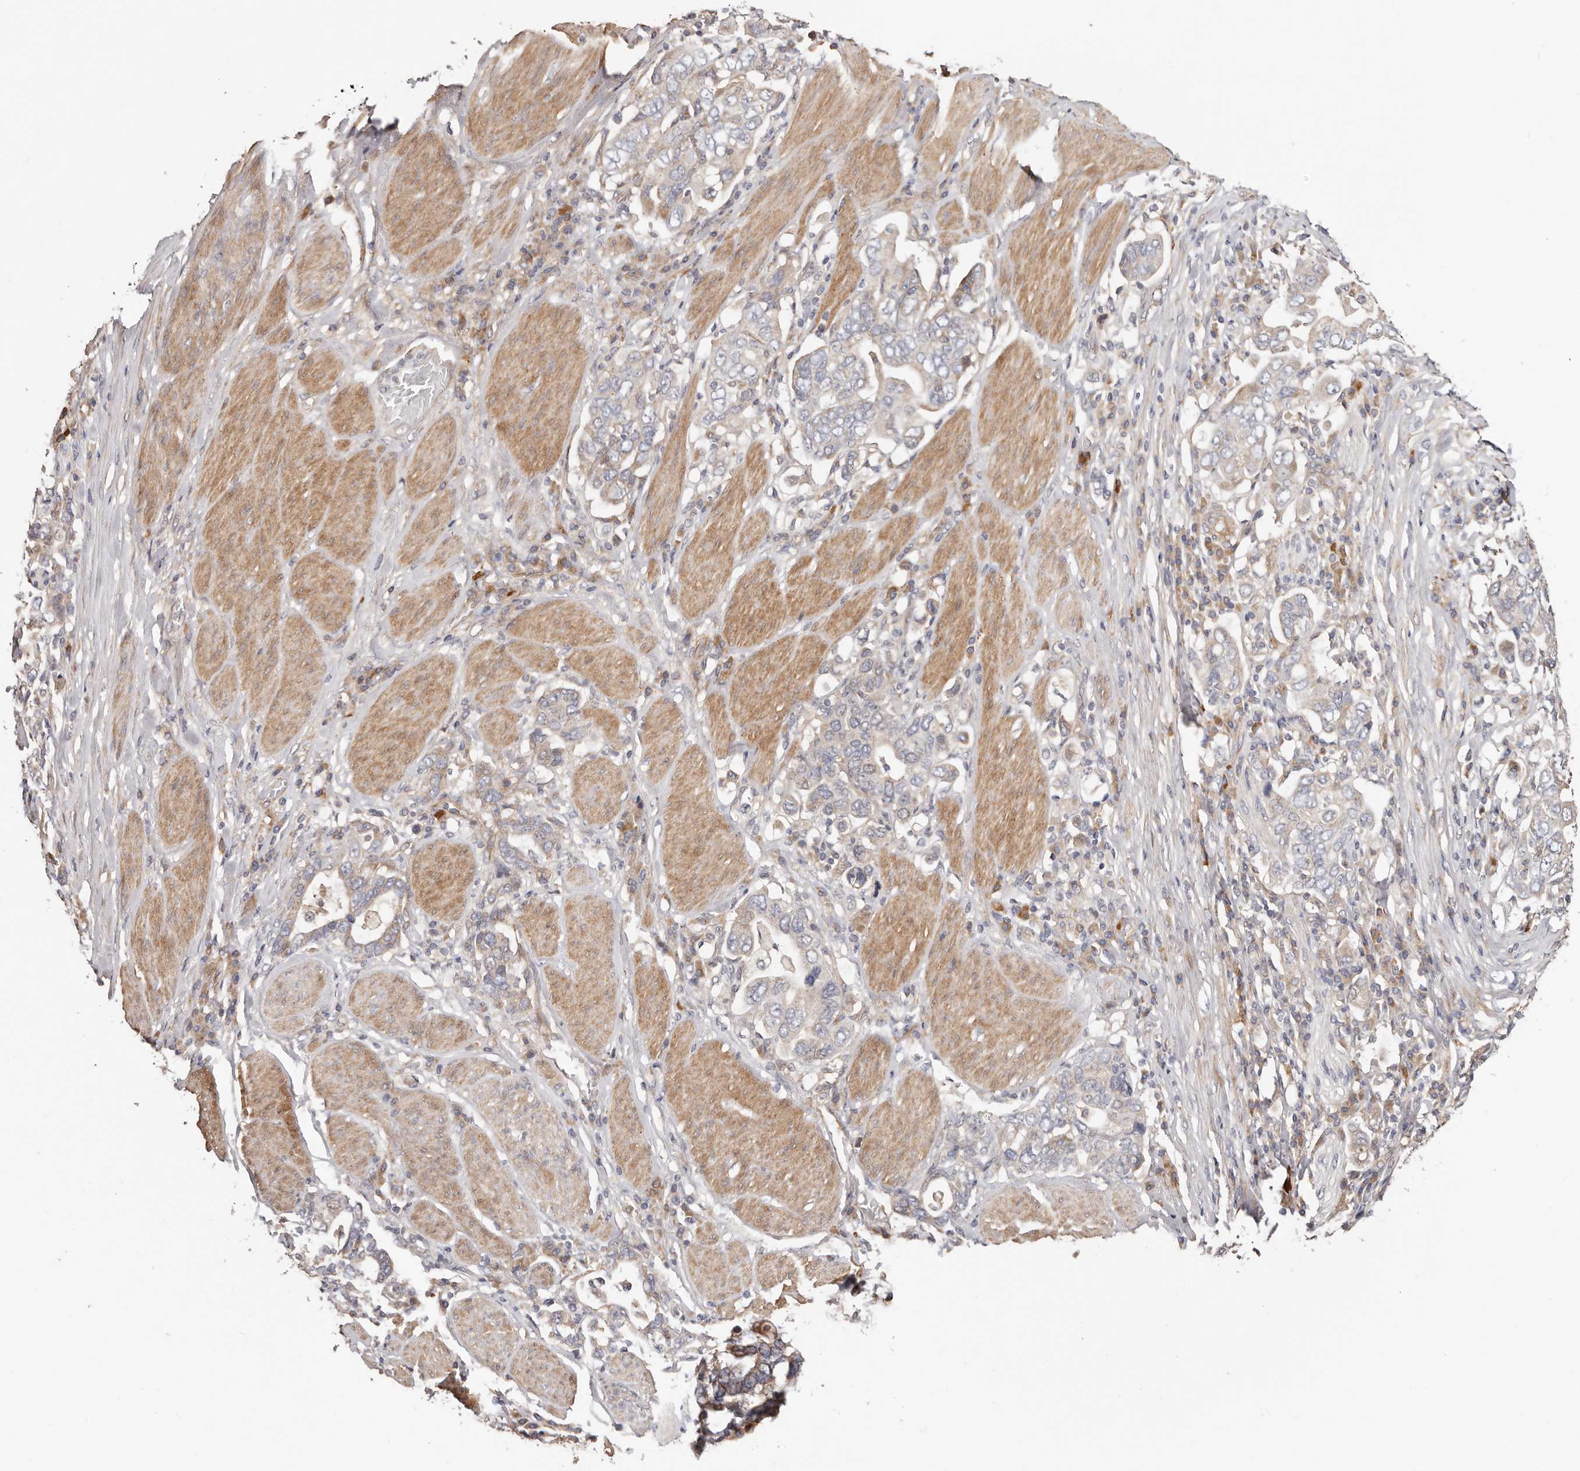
{"staining": {"intensity": "negative", "quantity": "none", "location": "none"}, "tissue": "stomach cancer", "cell_type": "Tumor cells", "image_type": "cancer", "snomed": [{"axis": "morphology", "description": "Adenocarcinoma, NOS"}, {"axis": "topography", "description": "Stomach, upper"}], "caption": "Human stomach cancer stained for a protein using immunohistochemistry (IHC) displays no positivity in tumor cells.", "gene": "MACF1", "patient": {"sex": "male", "age": 62}}